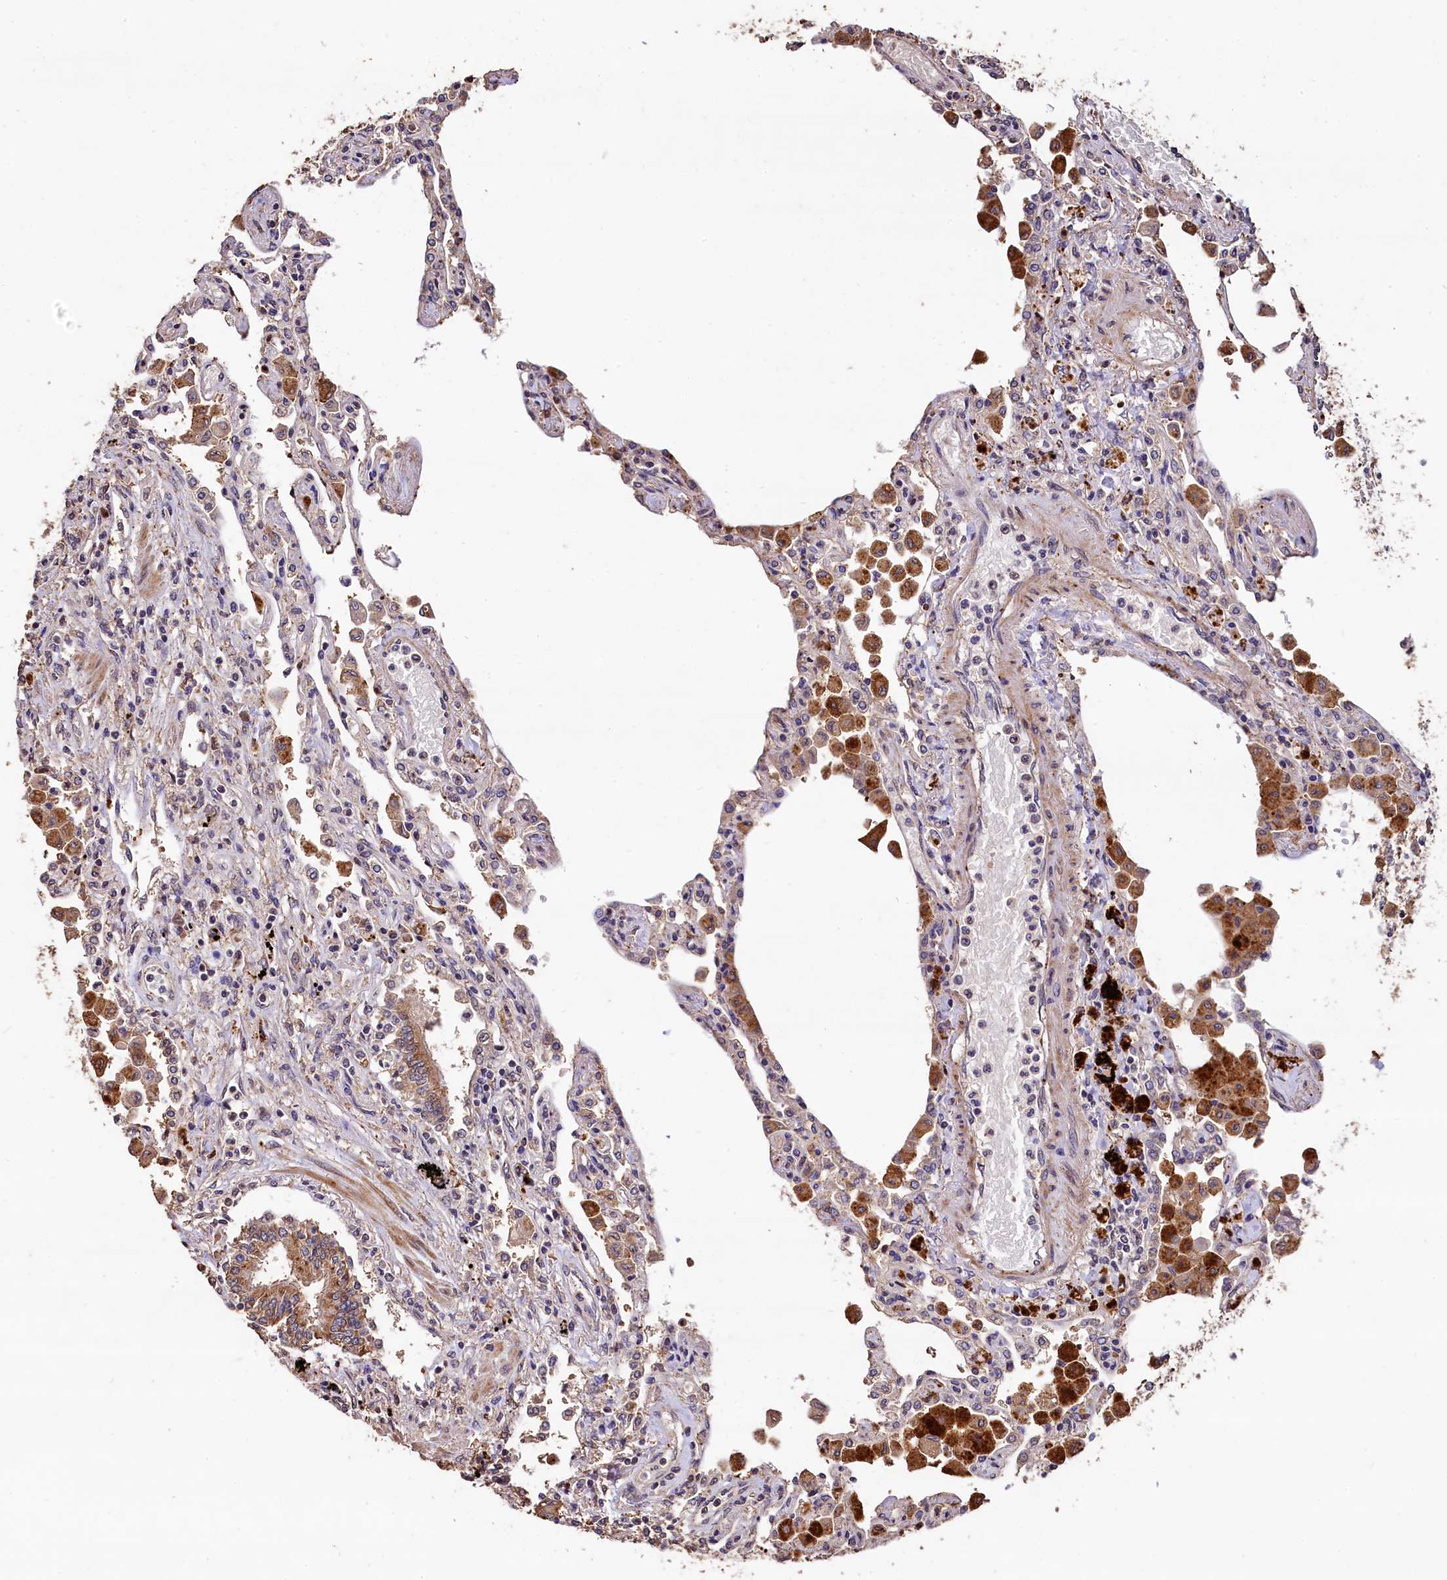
{"staining": {"intensity": "weak", "quantity": "25%-75%", "location": "cytoplasmic/membranous"}, "tissue": "lung", "cell_type": "Alveolar cells", "image_type": "normal", "snomed": [{"axis": "morphology", "description": "Normal tissue, NOS"}, {"axis": "topography", "description": "Bronchus"}, {"axis": "topography", "description": "Lung"}], "caption": "This photomicrograph reveals IHC staining of normal human lung, with low weak cytoplasmic/membranous staining in about 25%-75% of alveolar cells.", "gene": "LSM4", "patient": {"sex": "female", "age": 49}}